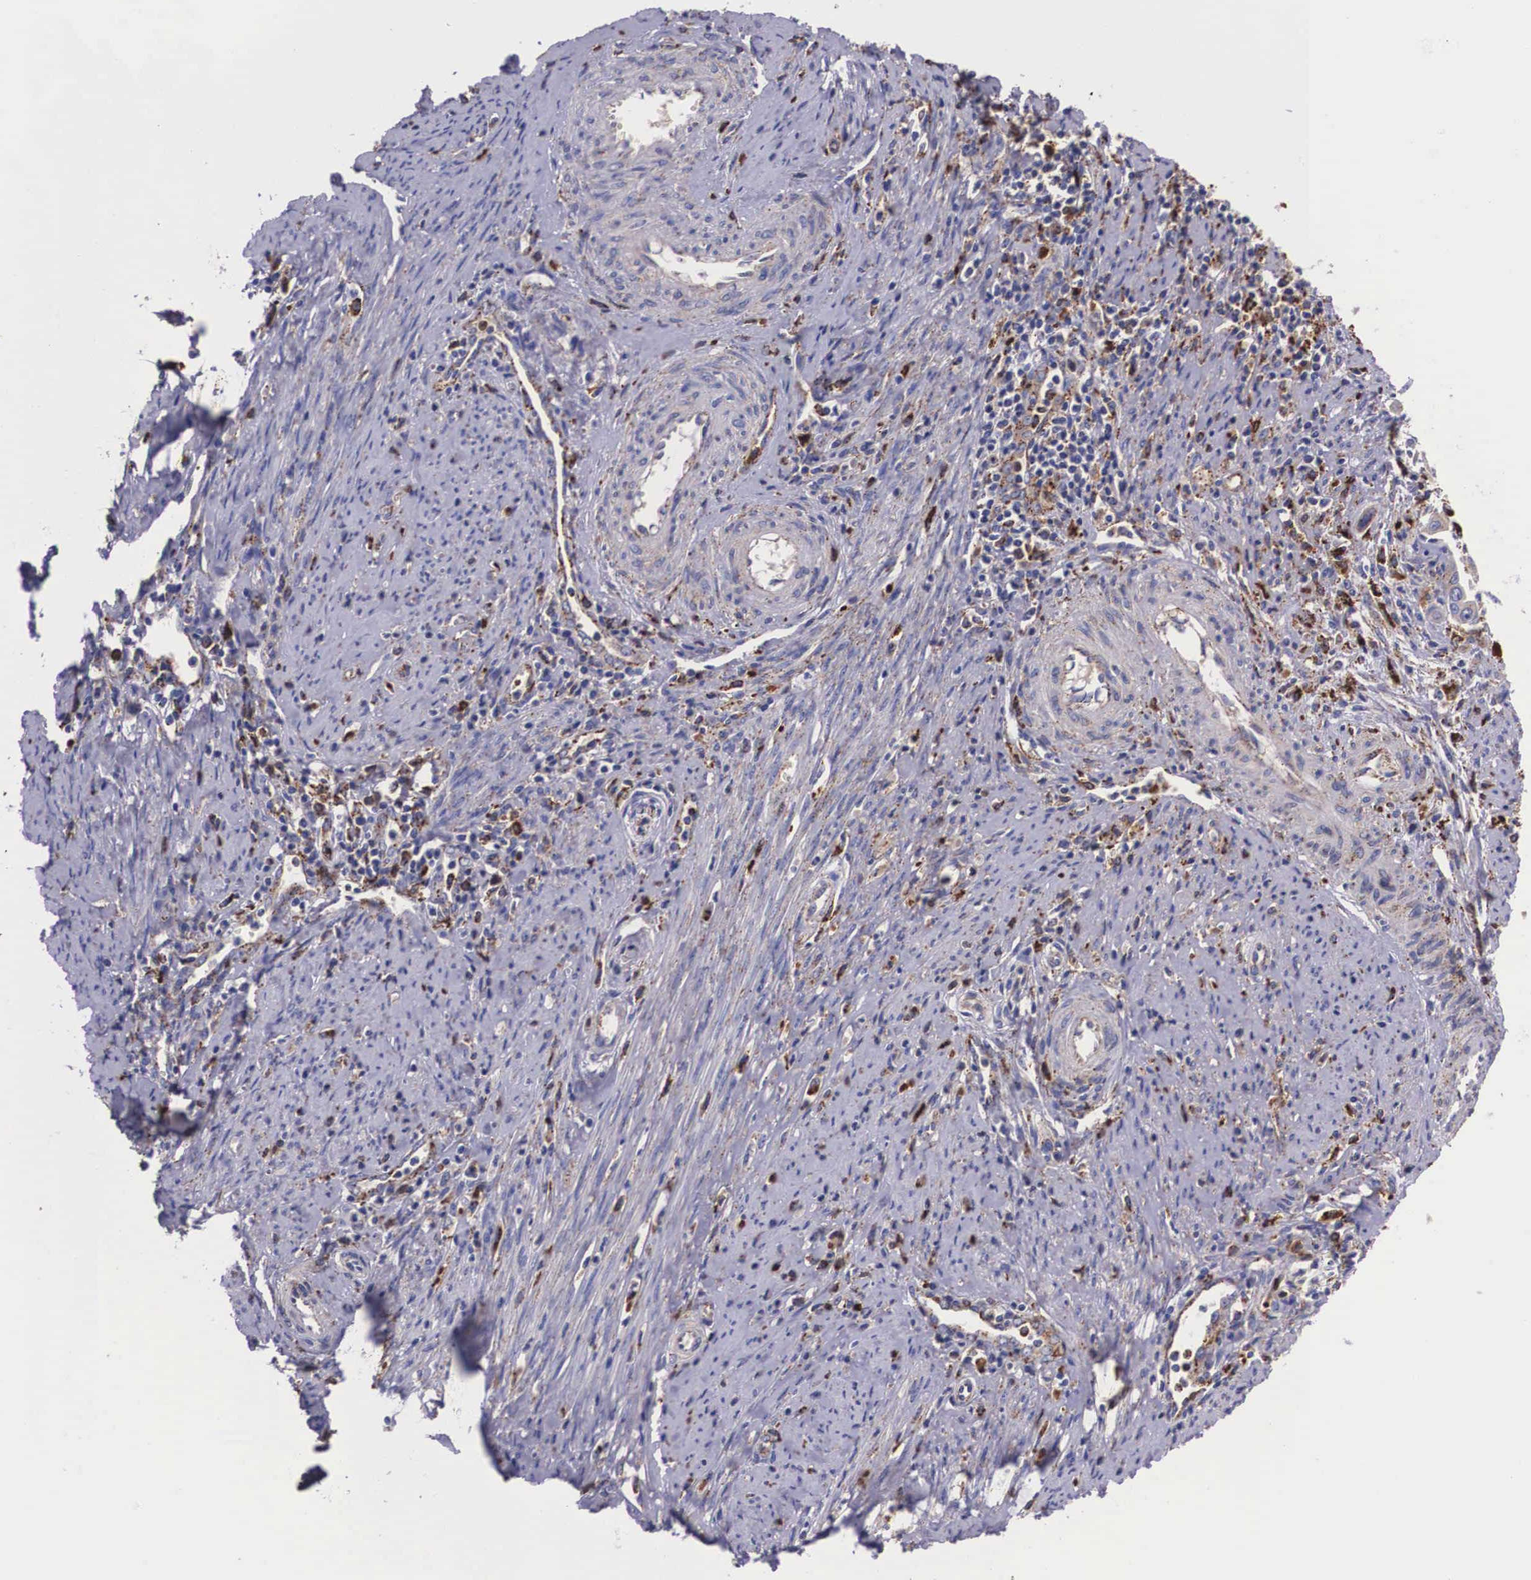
{"staining": {"intensity": "moderate", "quantity": ">75%", "location": "cytoplasmic/membranous"}, "tissue": "cervical cancer", "cell_type": "Tumor cells", "image_type": "cancer", "snomed": [{"axis": "morphology", "description": "Normal tissue, NOS"}, {"axis": "morphology", "description": "Adenocarcinoma, NOS"}, {"axis": "topography", "description": "Cervix"}], "caption": "Protein expression analysis of human cervical cancer reveals moderate cytoplasmic/membranous staining in approximately >75% of tumor cells.", "gene": "NAGA", "patient": {"sex": "female", "age": 34}}